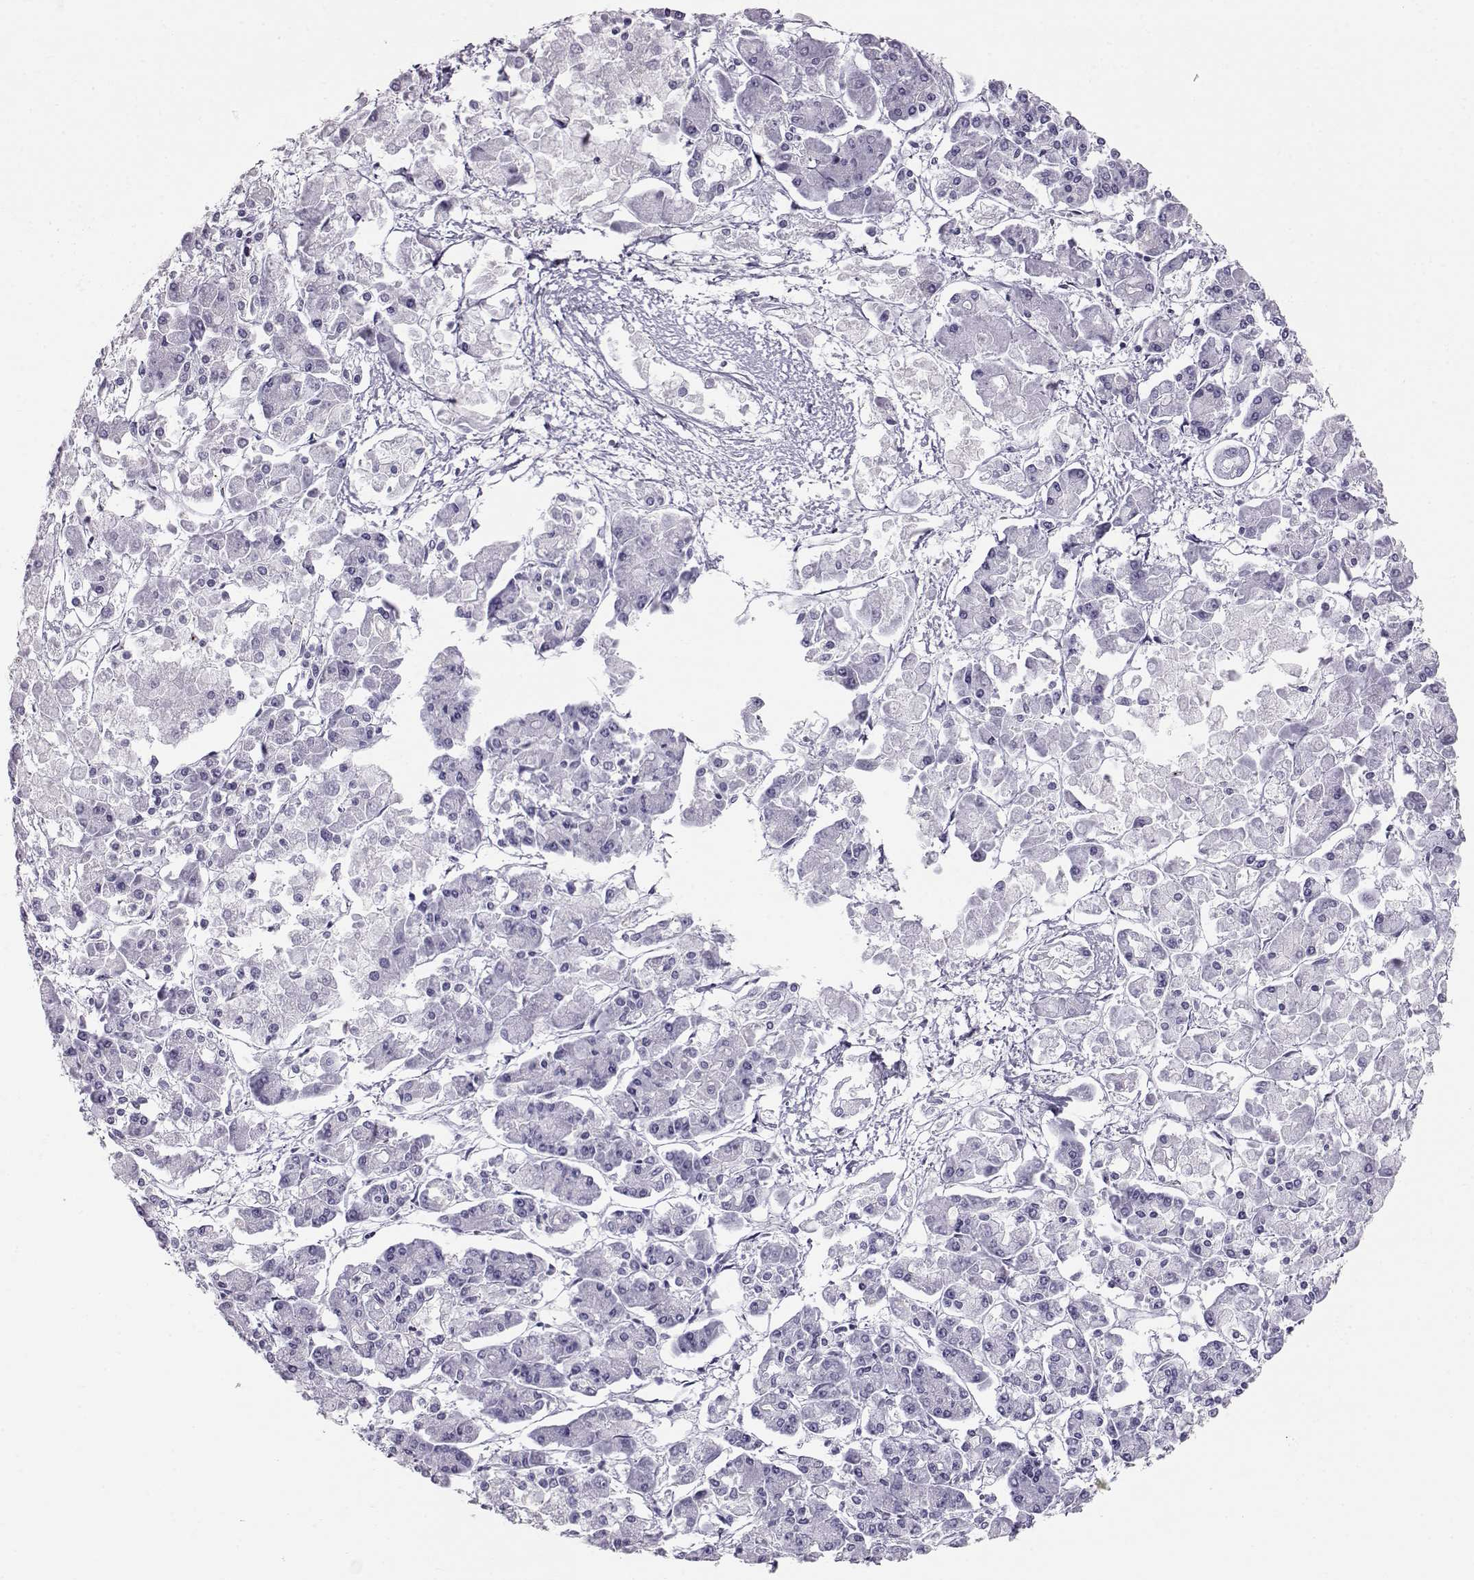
{"staining": {"intensity": "negative", "quantity": "none", "location": "none"}, "tissue": "pancreatic cancer", "cell_type": "Tumor cells", "image_type": "cancer", "snomed": [{"axis": "morphology", "description": "Adenocarcinoma, NOS"}, {"axis": "topography", "description": "Pancreas"}], "caption": "IHC photomicrograph of neoplastic tissue: human adenocarcinoma (pancreatic) stained with DAB (3,3'-diaminobenzidine) displays no significant protein expression in tumor cells.", "gene": "RD3", "patient": {"sex": "male", "age": 85}}